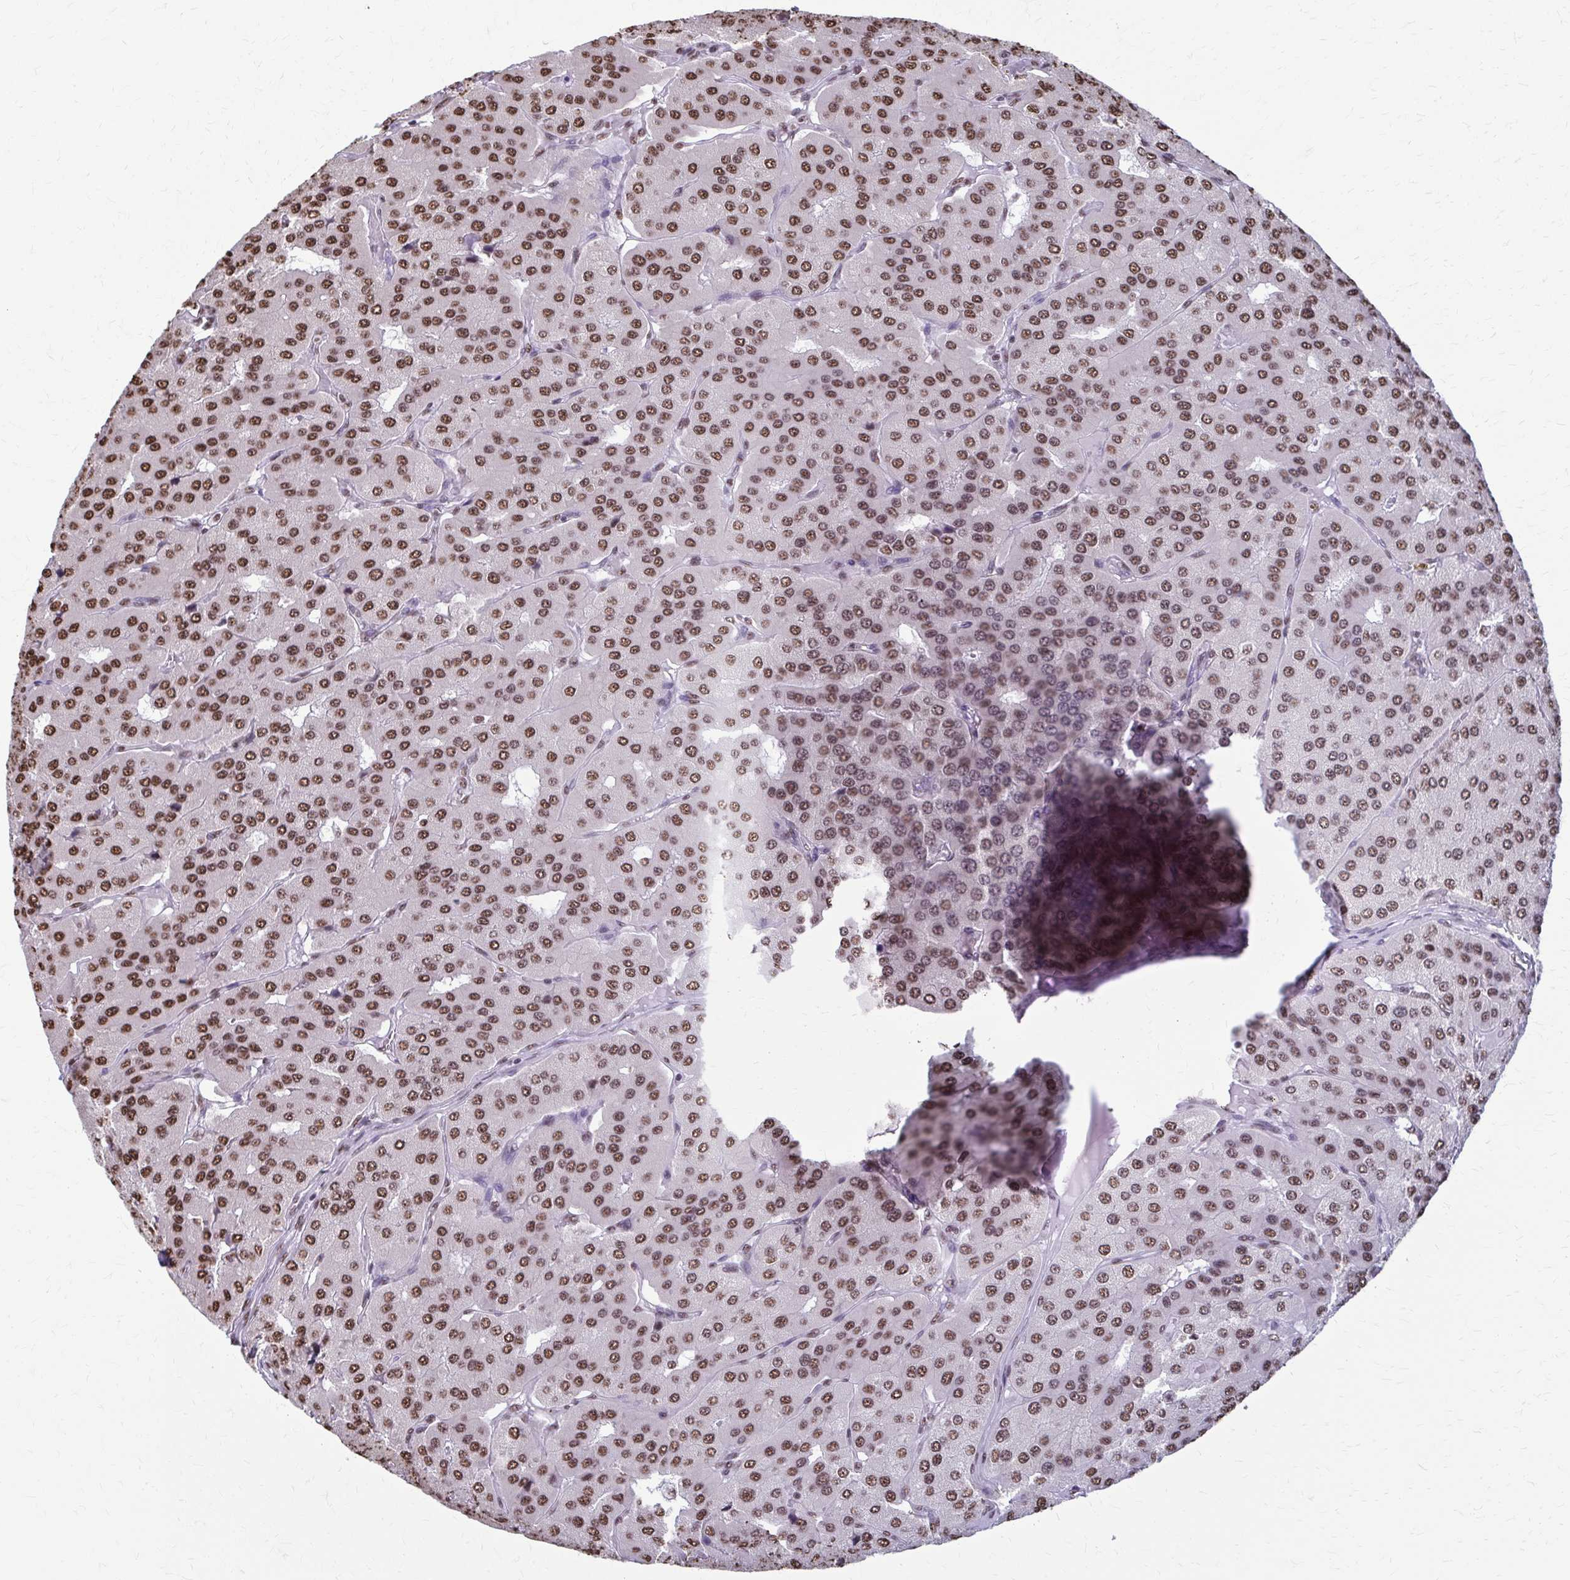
{"staining": {"intensity": "moderate", "quantity": ">75%", "location": "nuclear"}, "tissue": "parathyroid gland", "cell_type": "Glandular cells", "image_type": "normal", "snomed": [{"axis": "morphology", "description": "Normal tissue, NOS"}, {"axis": "morphology", "description": "Adenoma, NOS"}, {"axis": "topography", "description": "Parathyroid gland"}], "caption": "An immunohistochemistry (IHC) image of normal tissue is shown. Protein staining in brown shows moderate nuclear positivity in parathyroid gland within glandular cells. The staining is performed using DAB brown chromogen to label protein expression. The nuclei are counter-stained blue using hematoxylin.", "gene": "SNRPA", "patient": {"sex": "female", "age": 86}}